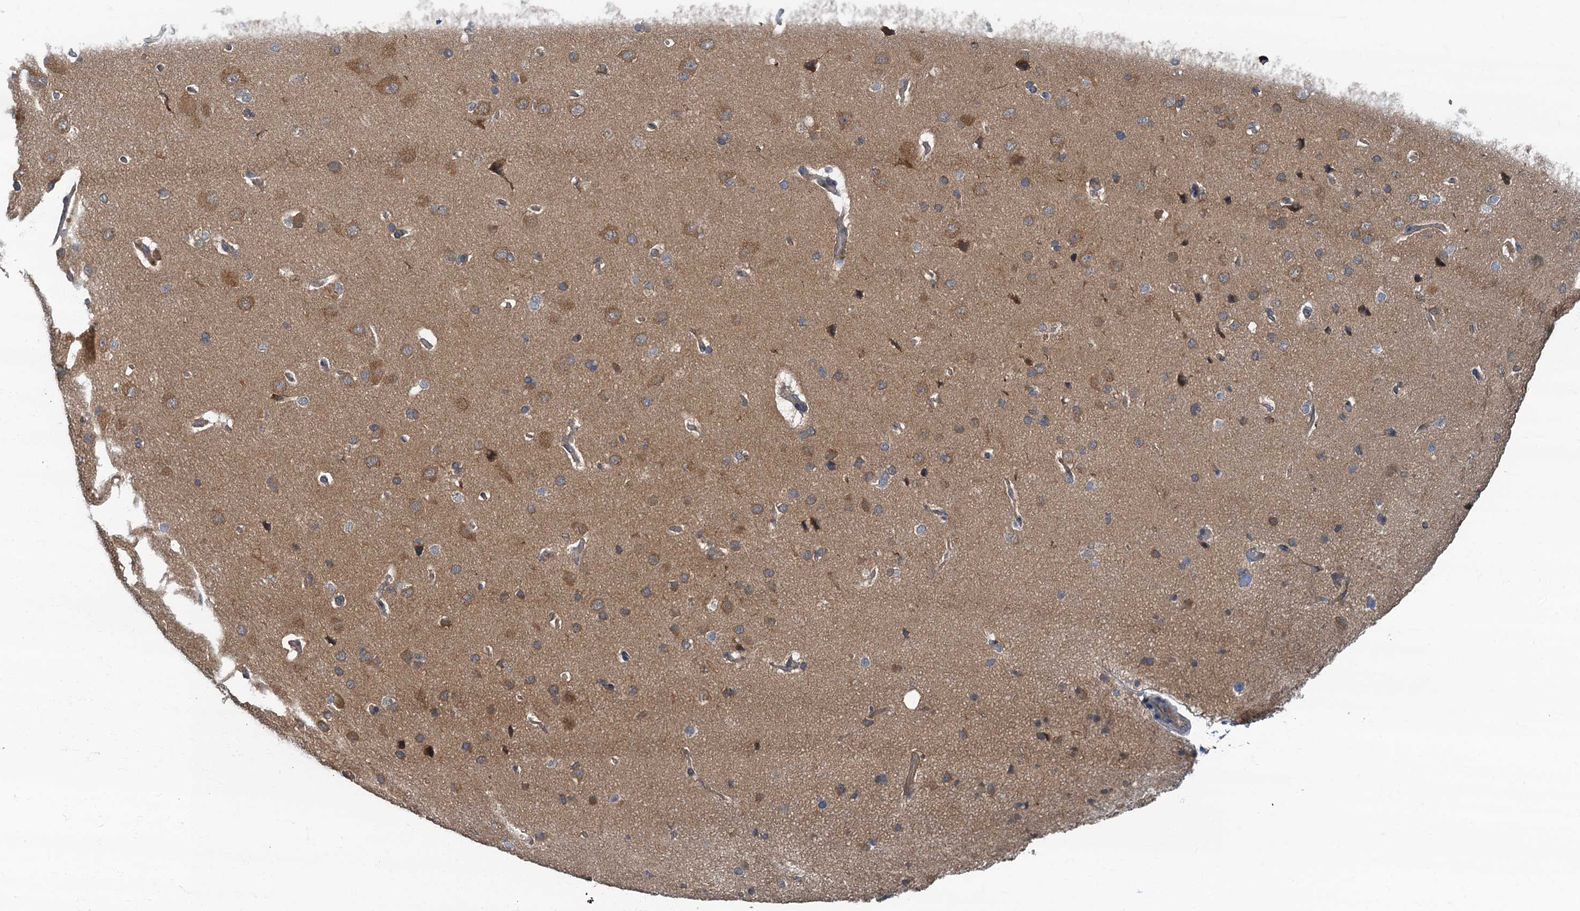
{"staining": {"intensity": "negative", "quantity": "none", "location": "none"}, "tissue": "cerebral cortex", "cell_type": "Endothelial cells", "image_type": "normal", "snomed": [{"axis": "morphology", "description": "Normal tissue, NOS"}, {"axis": "topography", "description": "Cerebral cortex"}], "caption": "Endothelial cells show no significant expression in unremarkable cerebral cortex. (DAB (3,3'-diaminobenzidine) immunohistochemistry (IHC) with hematoxylin counter stain).", "gene": "TBCK", "patient": {"sex": "male", "age": 62}}